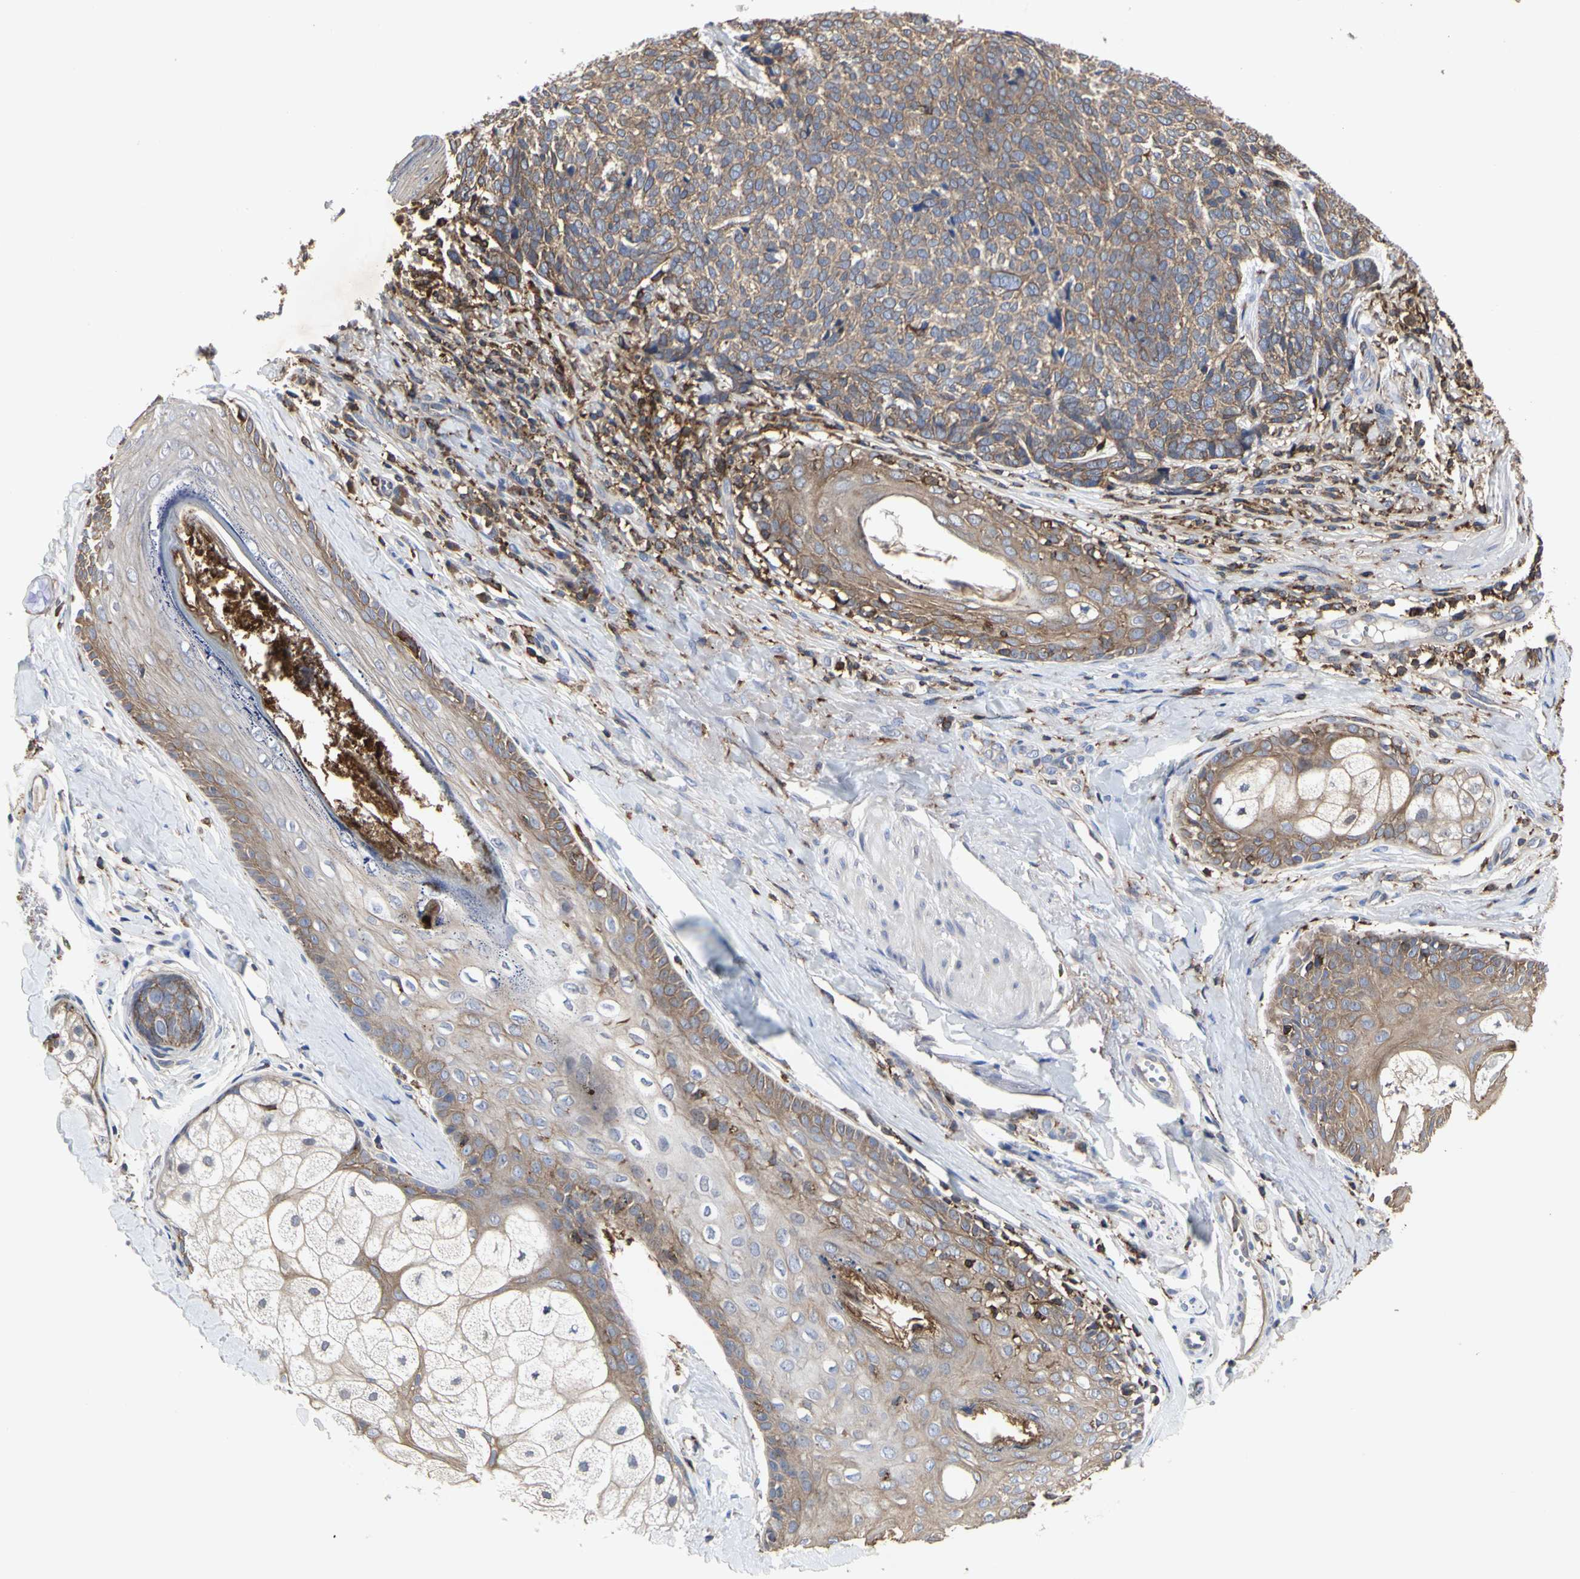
{"staining": {"intensity": "moderate", "quantity": ">75%", "location": "cytoplasmic/membranous"}, "tissue": "skin cancer", "cell_type": "Tumor cells", "image_type": "cancer", "snomed": [{"axis": "morphology", "description": "Basal cell carcinoma"}, {"axis": "topography", "description": "Skin"}], "caption": "Moderate cytoplasmic/membranous protein staining is identified in approximately >75% of tumor cells in skin cancer (basal cell carcinoma). The protein of interest is shown in brown color, while the nuclei are stained blue.", "gene": "NAPG", "patient": {"sex": "male", "age": 84}}